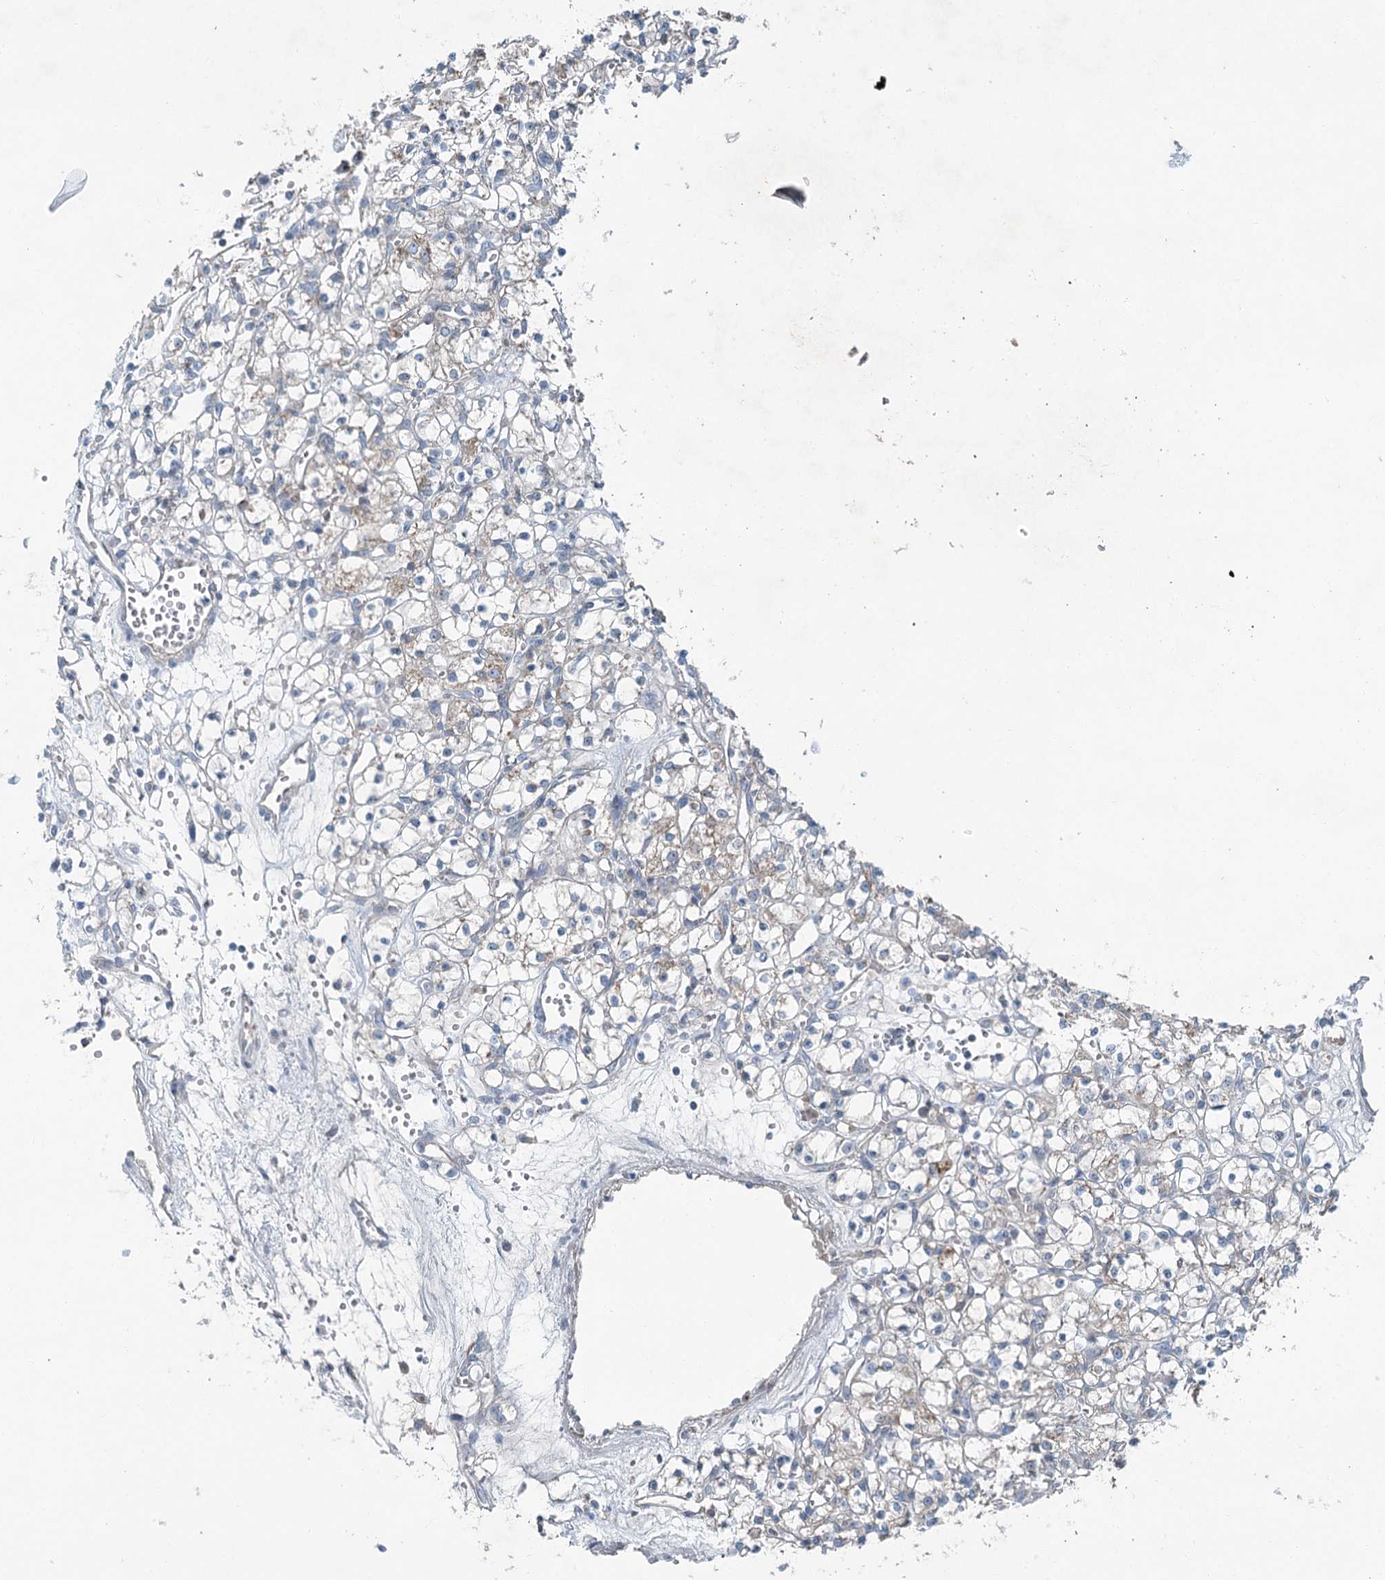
{"staining": {"intensity": "weak", "quantity": "<25%", "location": "cytoplasmic/membranous"}, "tissue": "renal cancer", "cell_type": "Tumor cells", "image_type": "cancer", "snomed": [{"axis": "morphology", "description": "Adenocarcinoma, NOS"}, {"axis": "topography", "description": "Kidney"}], "caption": "DAB (3,3'-diaminobenzidine) immunohistochemical staining of human renal adenocarcinoma displays no significant expression in tumor cells.", "gene": "CHCHD5", "patient": {"sex": "female", "age": 59}}